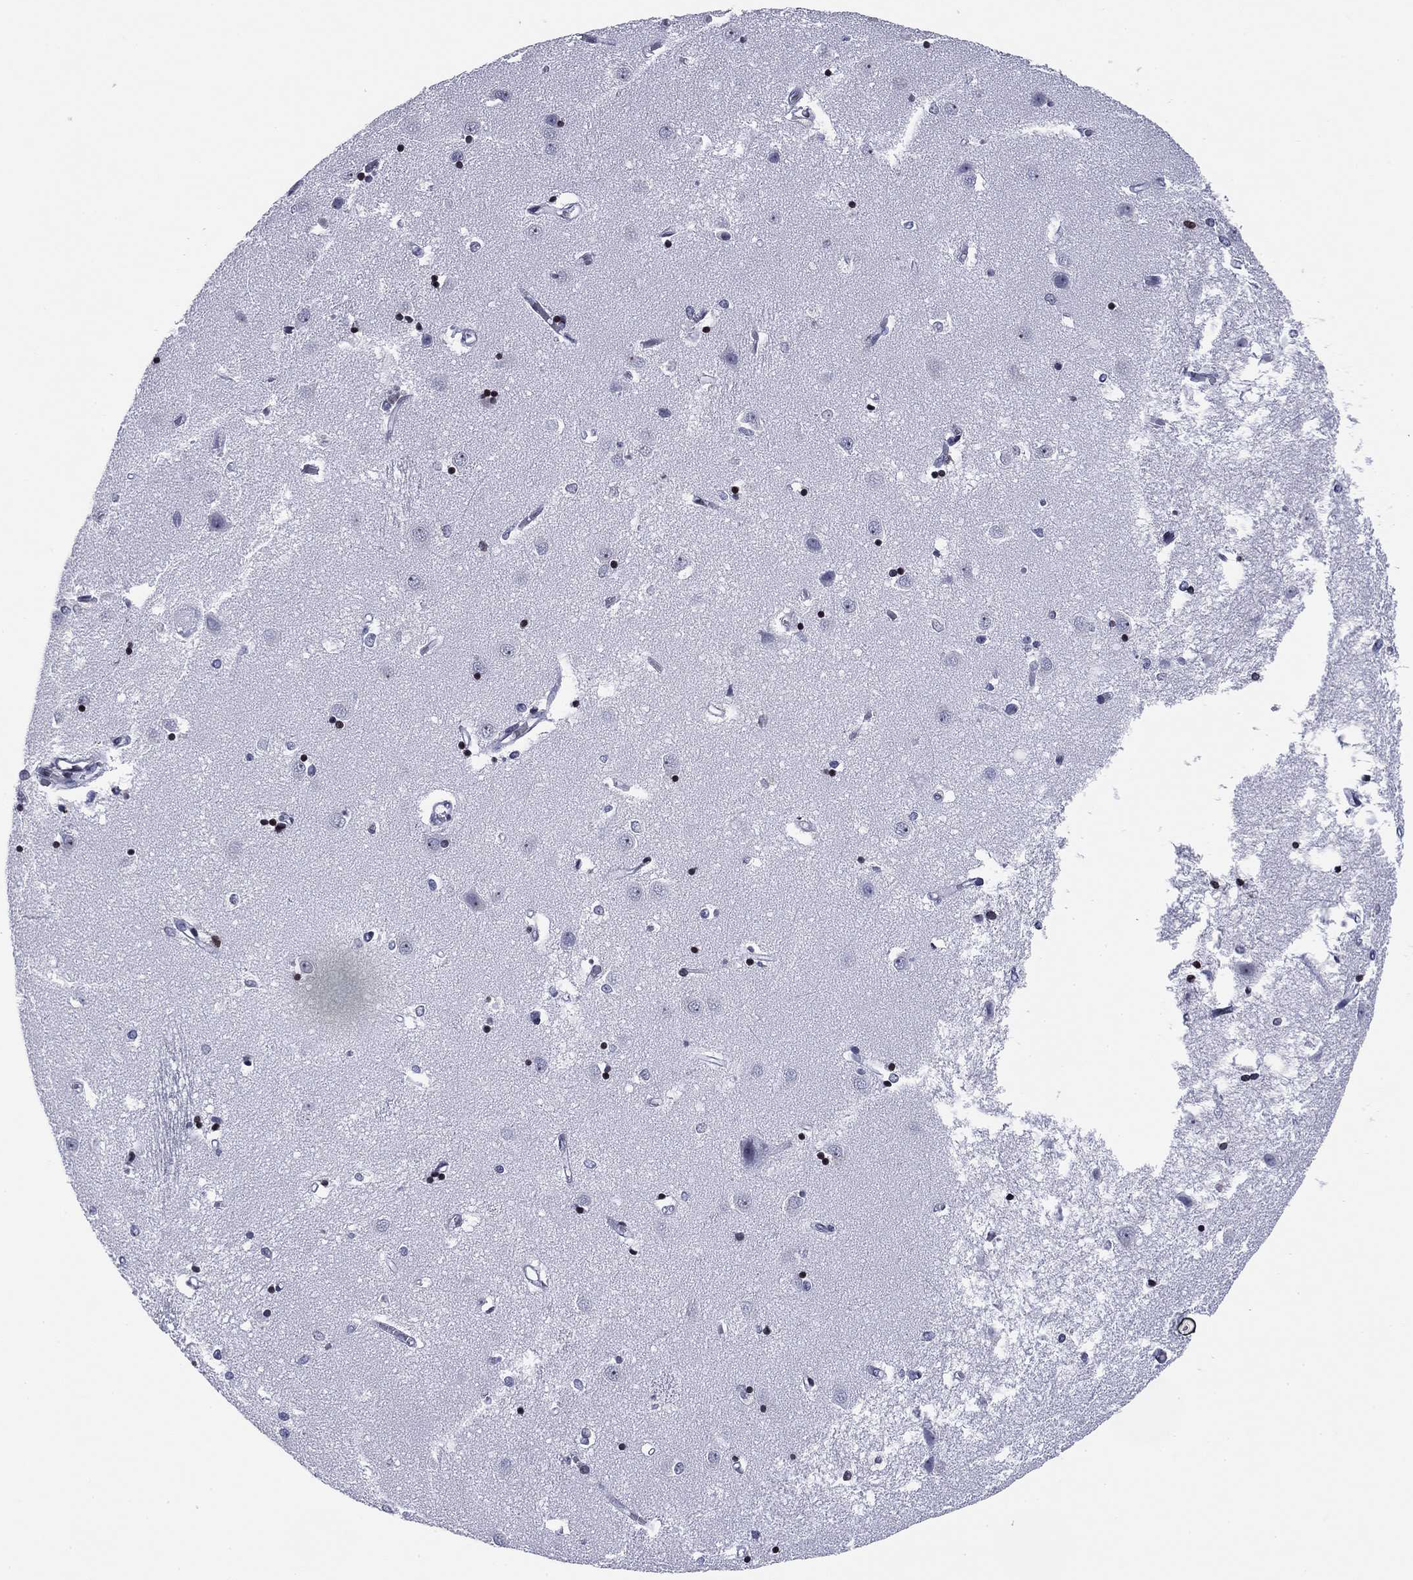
{"staining": {"intensity": "weak", "quantity": "<25%", "location": "nuclear"}, "tissue": "caudate", "cell_type": "Glial cells", "image_type": "normal", "snomed": [{"axis": "morphology", "description": "Normal tissue, NOS"}, {"axis": "topography", "description": "Lateral ventricle wall"}], "caption": "Micrograph shows no significant protein positivity in glial cells of normal caudate.", "gene": "CCDC144A", "patient": {"sex": "male", "age": 54}}